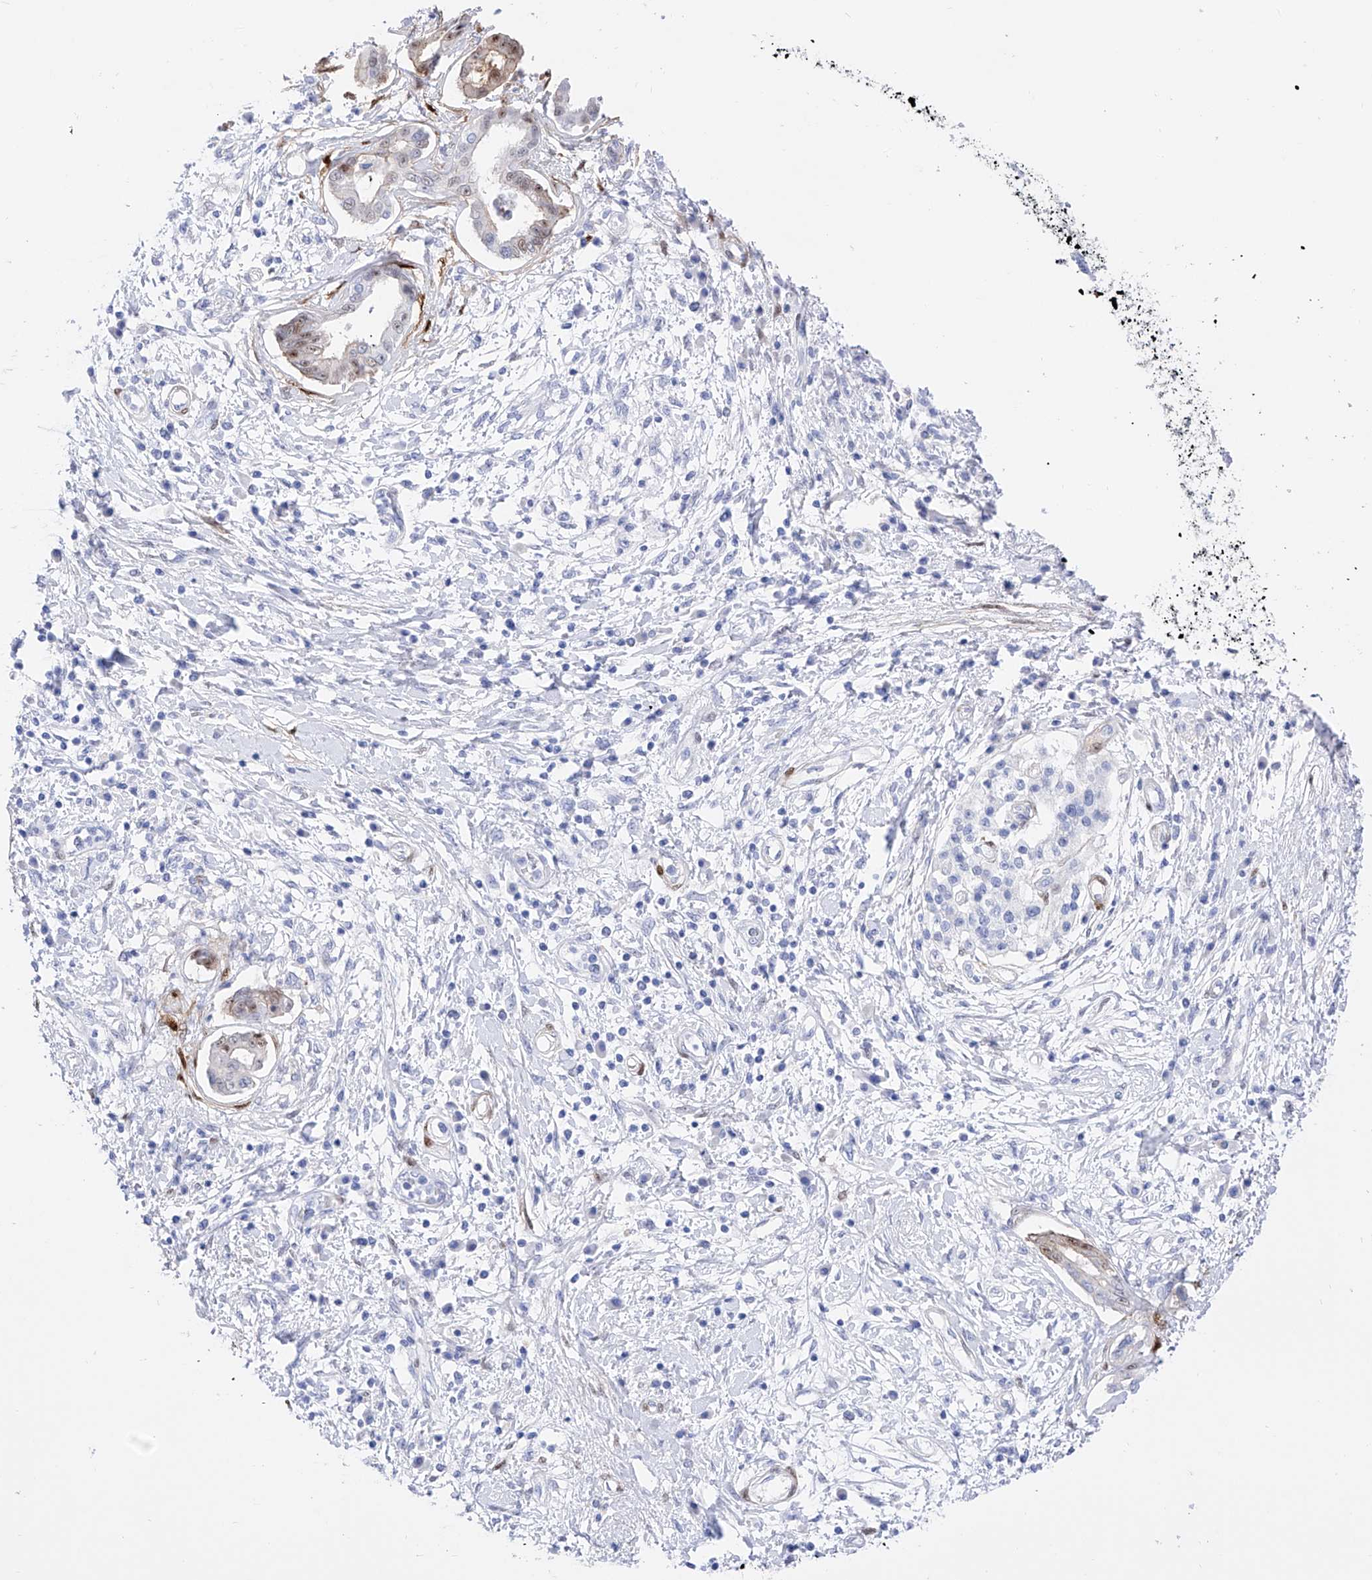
{"staining": {"intensity": "weak", "quantity": "<25%", "location": "nuclear"}, "tissue": "pancreatic cancer", "cell_type": "Tumor cells", "image_type": "cancer", "snomed": [{"axis": "morphology", "description": "Adenocarcinoma, NOS"}, {"axis": "topography", "description": "Pancreas"}], "caption": "Protein analysis of pancreatic cancer shows no significant expression in tumor cells.", "gene": "TRPC7", "patient": {"sex": "female", "age": 56}}